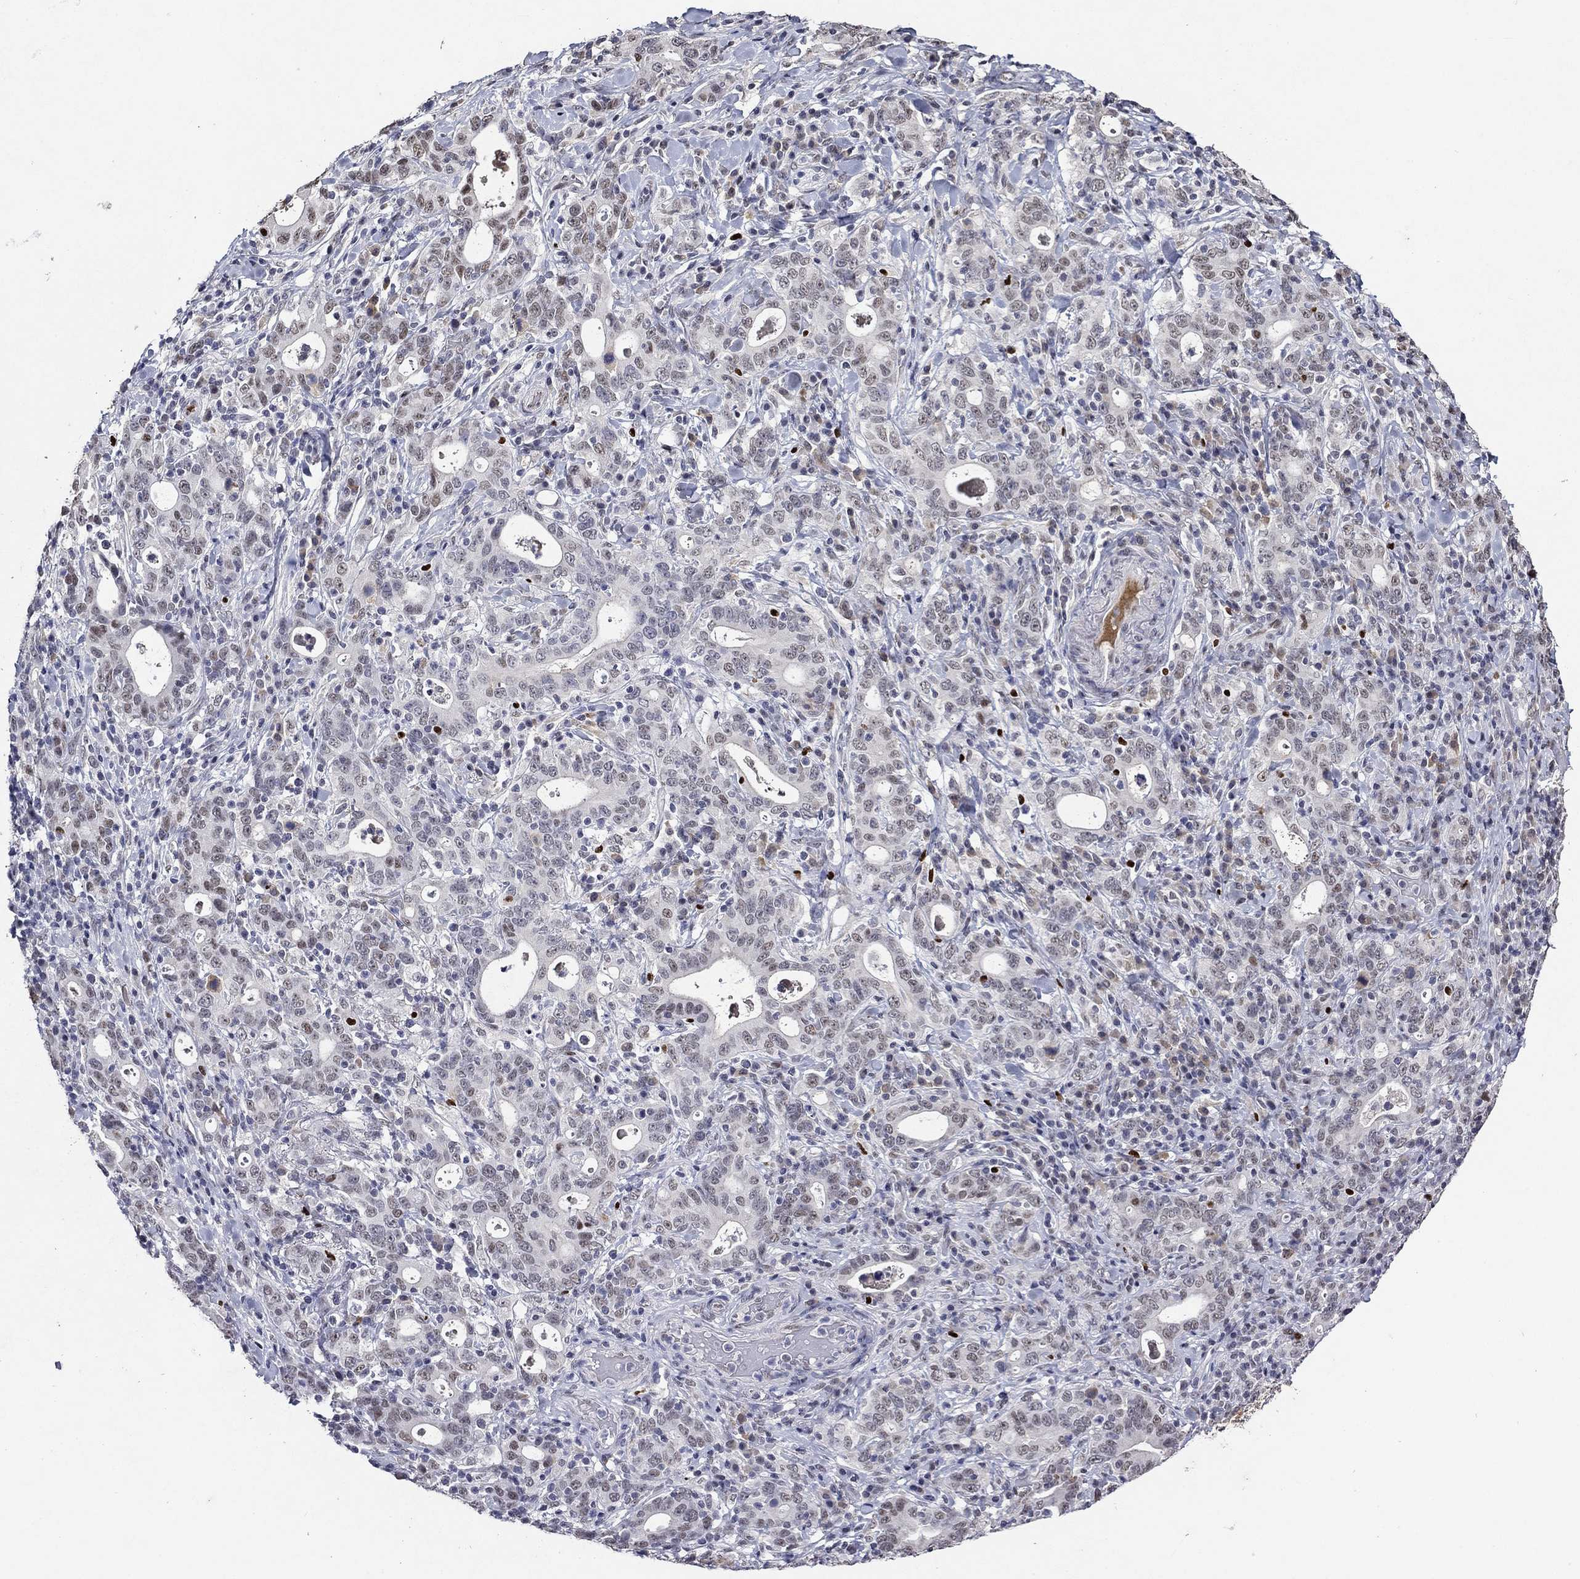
{"staining": {"intensity": "negative", "quantity": "none", "location": "none"}, "tissue": "stomach cancer", "cell_type": "Tumor cells", "image_type": "cancer", "snomed": [{"axis": "morphology", "description": "Adenocarcinoma, NOS"}, {"axis": "topography", "description": "Stomach"}], "caption": "Immunohistochemistry (IHC) of adenocarcinoma (stomach) displays no staining in tumor cells.", "gene": "GATA2", "patient": {"sex": "male", "age": 79}}